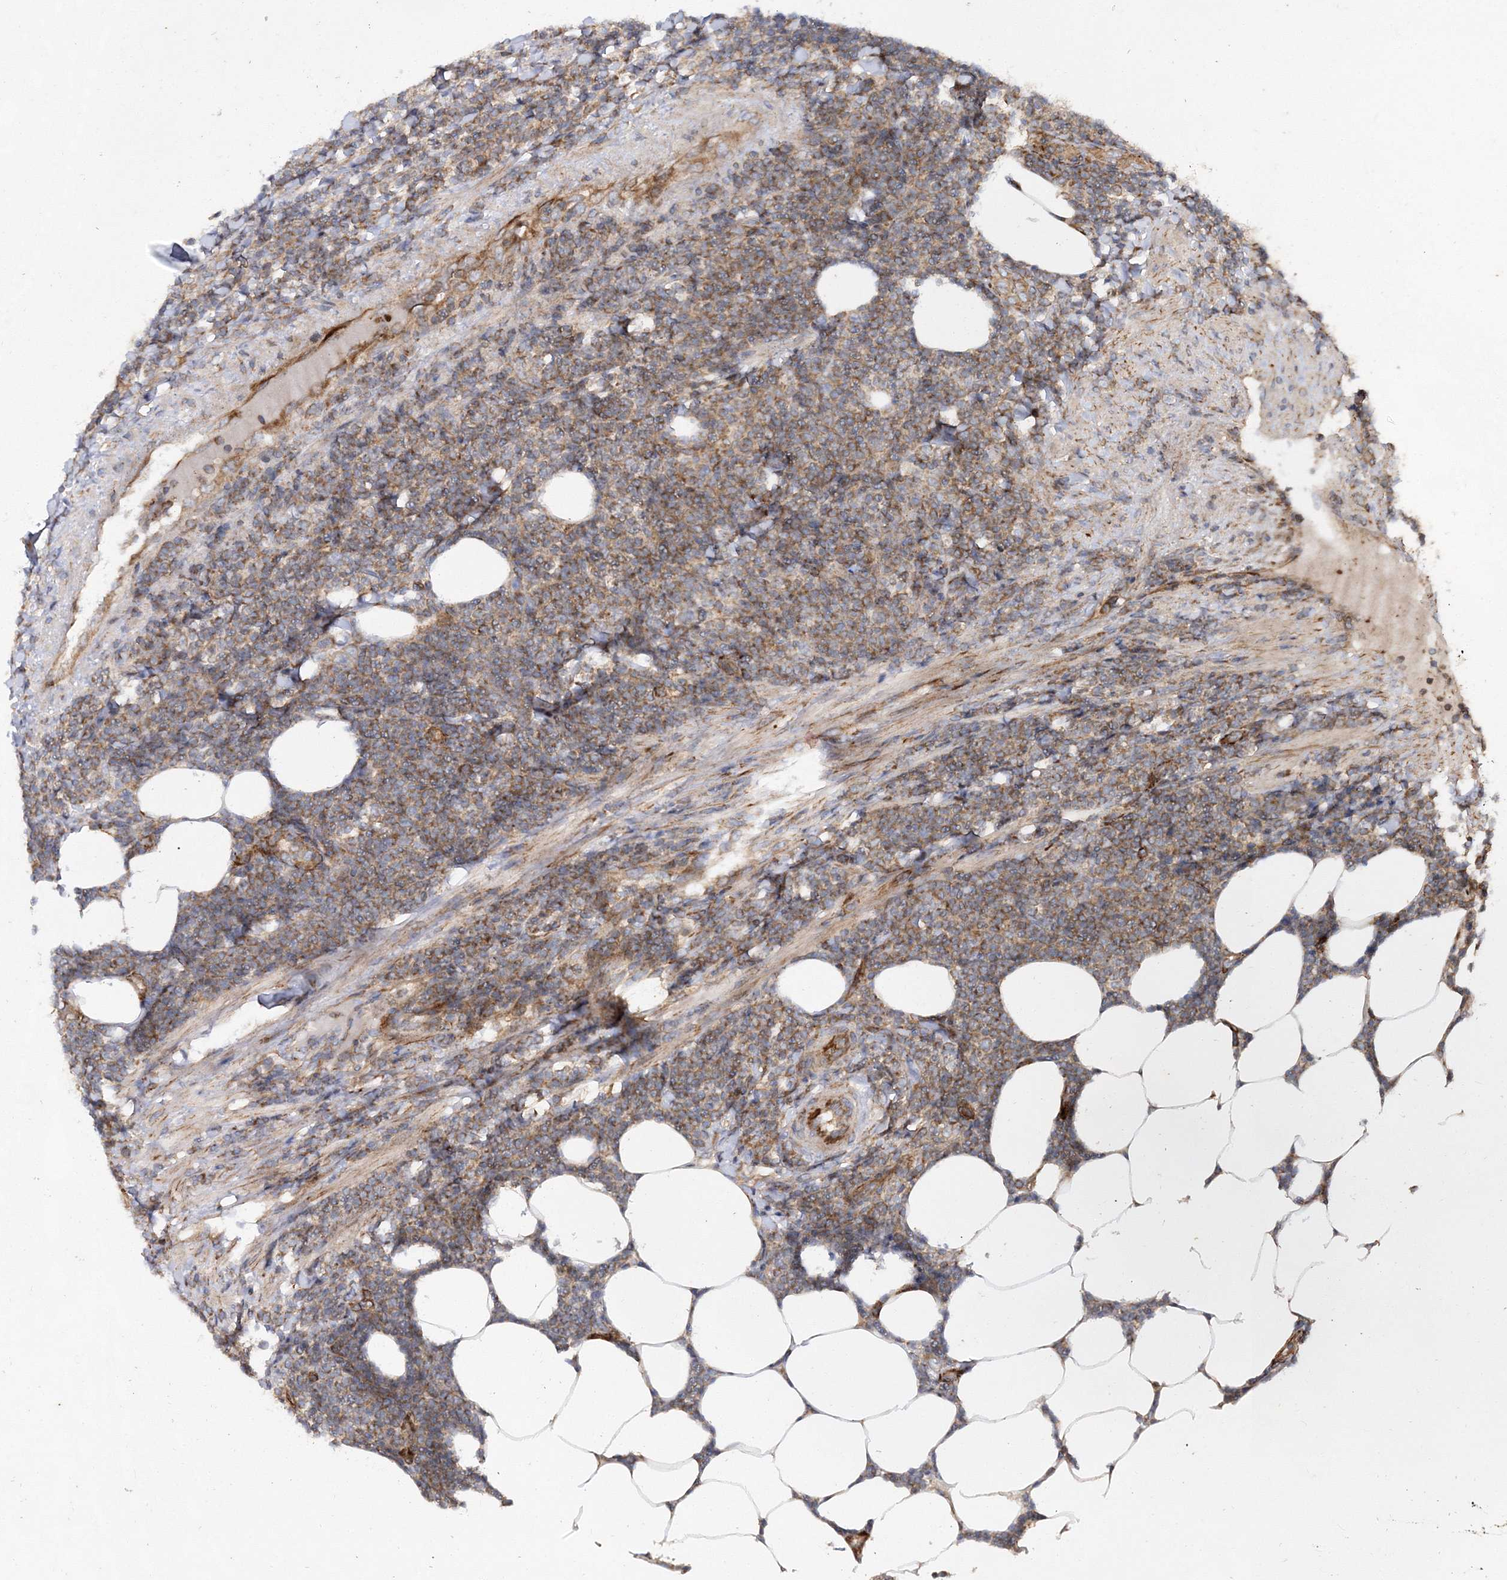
{"staining": {"intensity": "moderate", "quantity": ">75%", "location": "cytoplasmic/membranous"}, "tissue": "lymphoma", "cell_type": "Tumor cells", "image_type": "cancer", "snomed": [{"axis": "morphology", "description": "Malignant lymphoma, non-Hodgkin's type, Low grade"}, {"axis": "topography", "description": "Lymph node"}], "caption": "Immunohistochemistry histopathology image of neoplastic tissue: lymphoma stained using IHC shows medium levels of moderate protein expression localized specifically in the cytoplasmic/membranous of tumor cells, appearing as a cytoplasmic/membranous brown color.", "gene": "DNAJC13", "patient": {"sex": "male", "age": 66}}